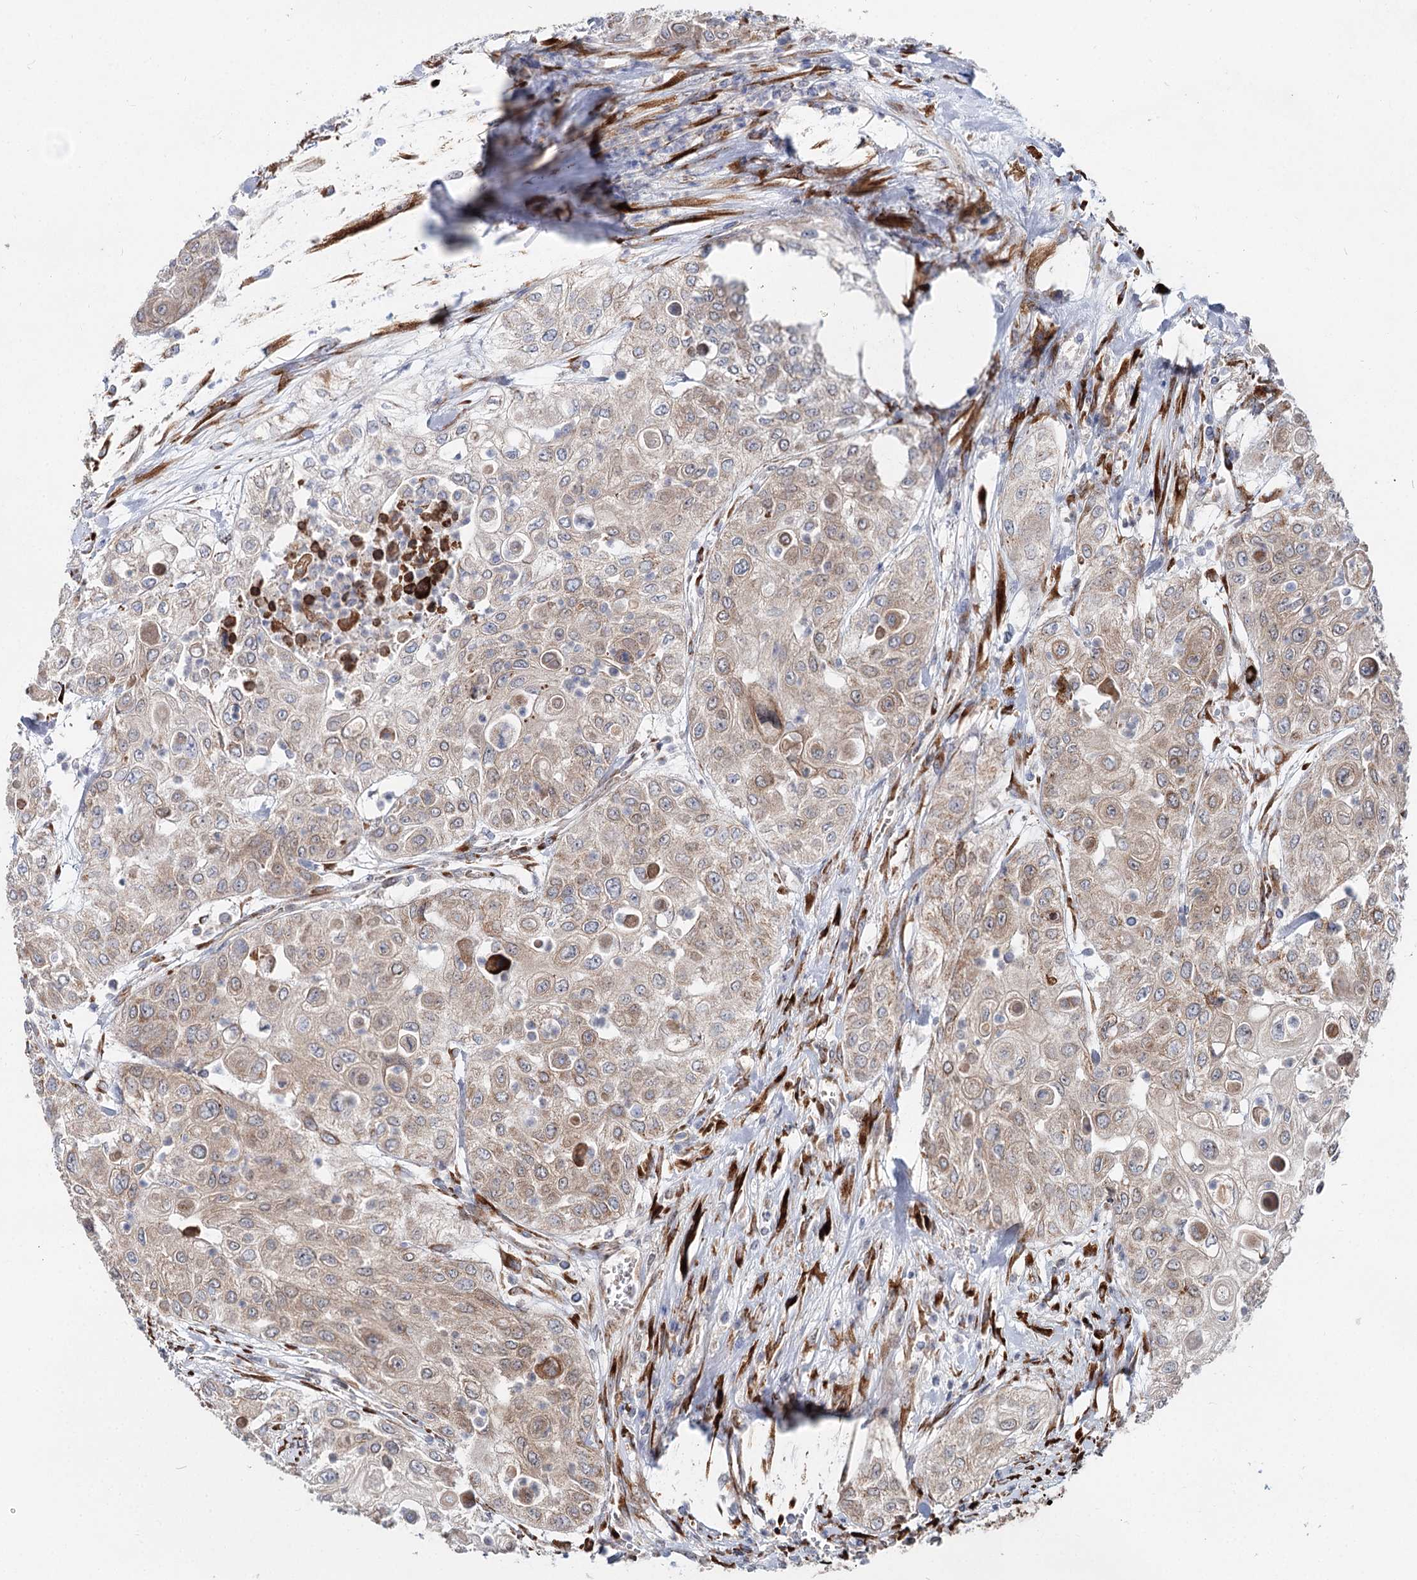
{"staining": {"intensity": "weak", "quantity": "25%-75%", "location": "cytoplasmic/membranous"}, "tissue": "urothelial cancer", "cell_type": "Tumor cells", "image_type": "cancer", "snomed": [{"axis": "morphology", "description": "Urothelial carcinoma, High grade"}, {"axis": "topography", "description": "Urinary bladder"}], "caption": "IHC micrograph of neoplastic tissue: human urothelial cancer stained using immunohistochemistry reveals low levels of weak protein expression localized specifically in the cytoplasmic/membranous of tumor cells, appearing as a cytoplasmic/membranous brown color.", "gene": "SPART", "patient": {"sex": "female", "age": 79}}